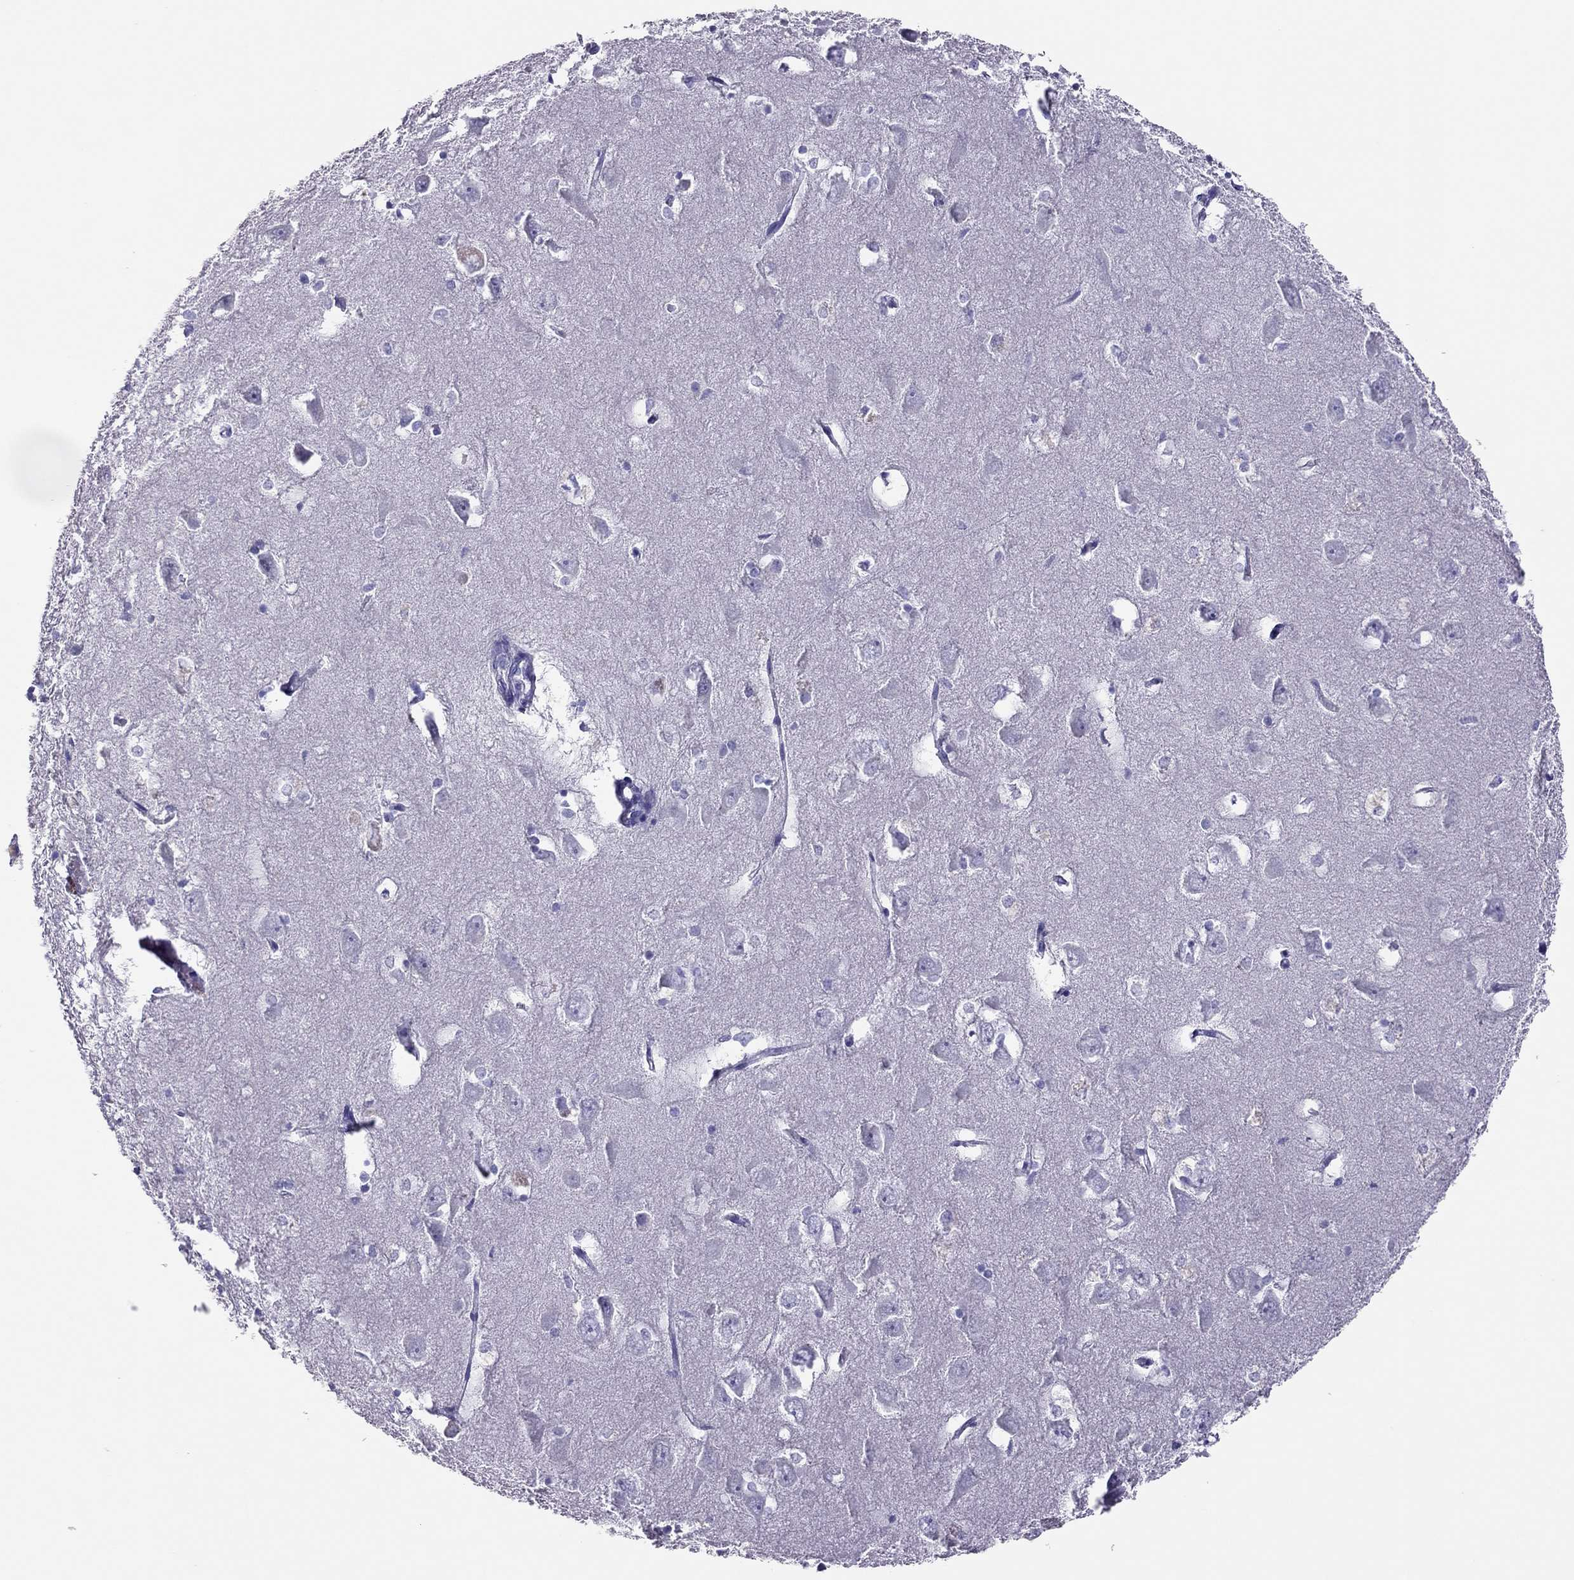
{"staining": {"intensity": "negative", "quantity": "none", "location": "none"}, "tissue": "hippocampus", "cell_type": "Glial cells", "image_type": "normal", "snomed": [{"axis": "morphology", "description": "Normal tissue, NOS"}, {"axis": "topography", "description": "Lateral ventricle wall"}, {"axis": "topography", "description": "Hippocampus"}], "caption": "Glial cells show no significant positivity in benign hippocampus.", "gene": "TSHB", "patient": {"sex": "female", "age": 63}}